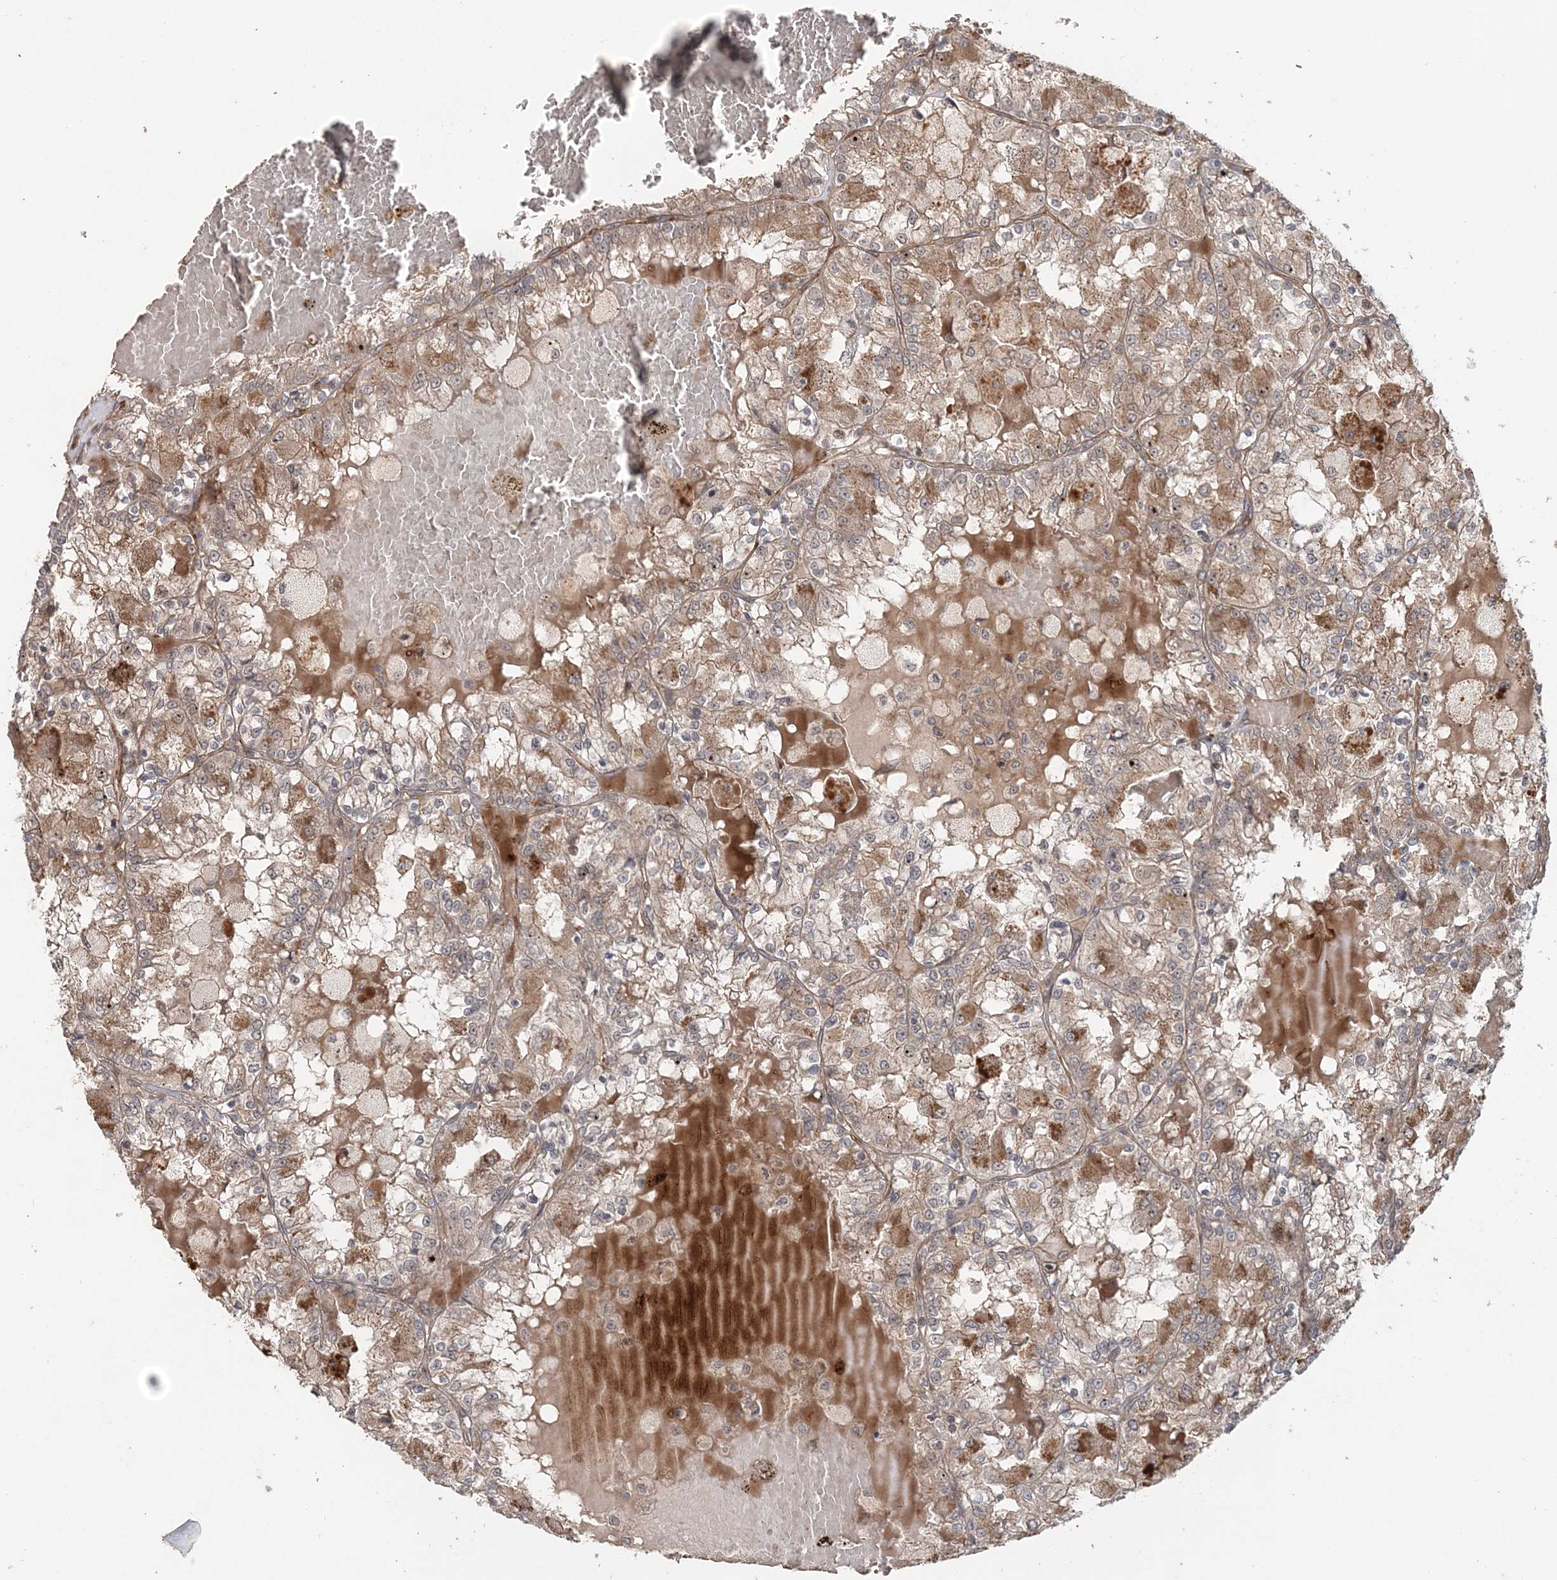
{"staining": {"intensity": "weak", "quantity": ">75%", "location": "cytoplasmic/membranous"}, "tissue": "renal cancer", "cell_type": "Tumor cells", "image_type": "cancer", "snomed": [{"axis": "morphology", "description": "Adenocarcinoma, NOS"}, {"axis": "topography", "description": "Kidney"}], "caption": "Renal cancer tissue reveals weak cytoplasmic/membranous staining in about >75% of tumor cells, visualized by immunohistochemistry.", "gene": "UBTD2", "patient": {"sex": "female", "age": 56}}